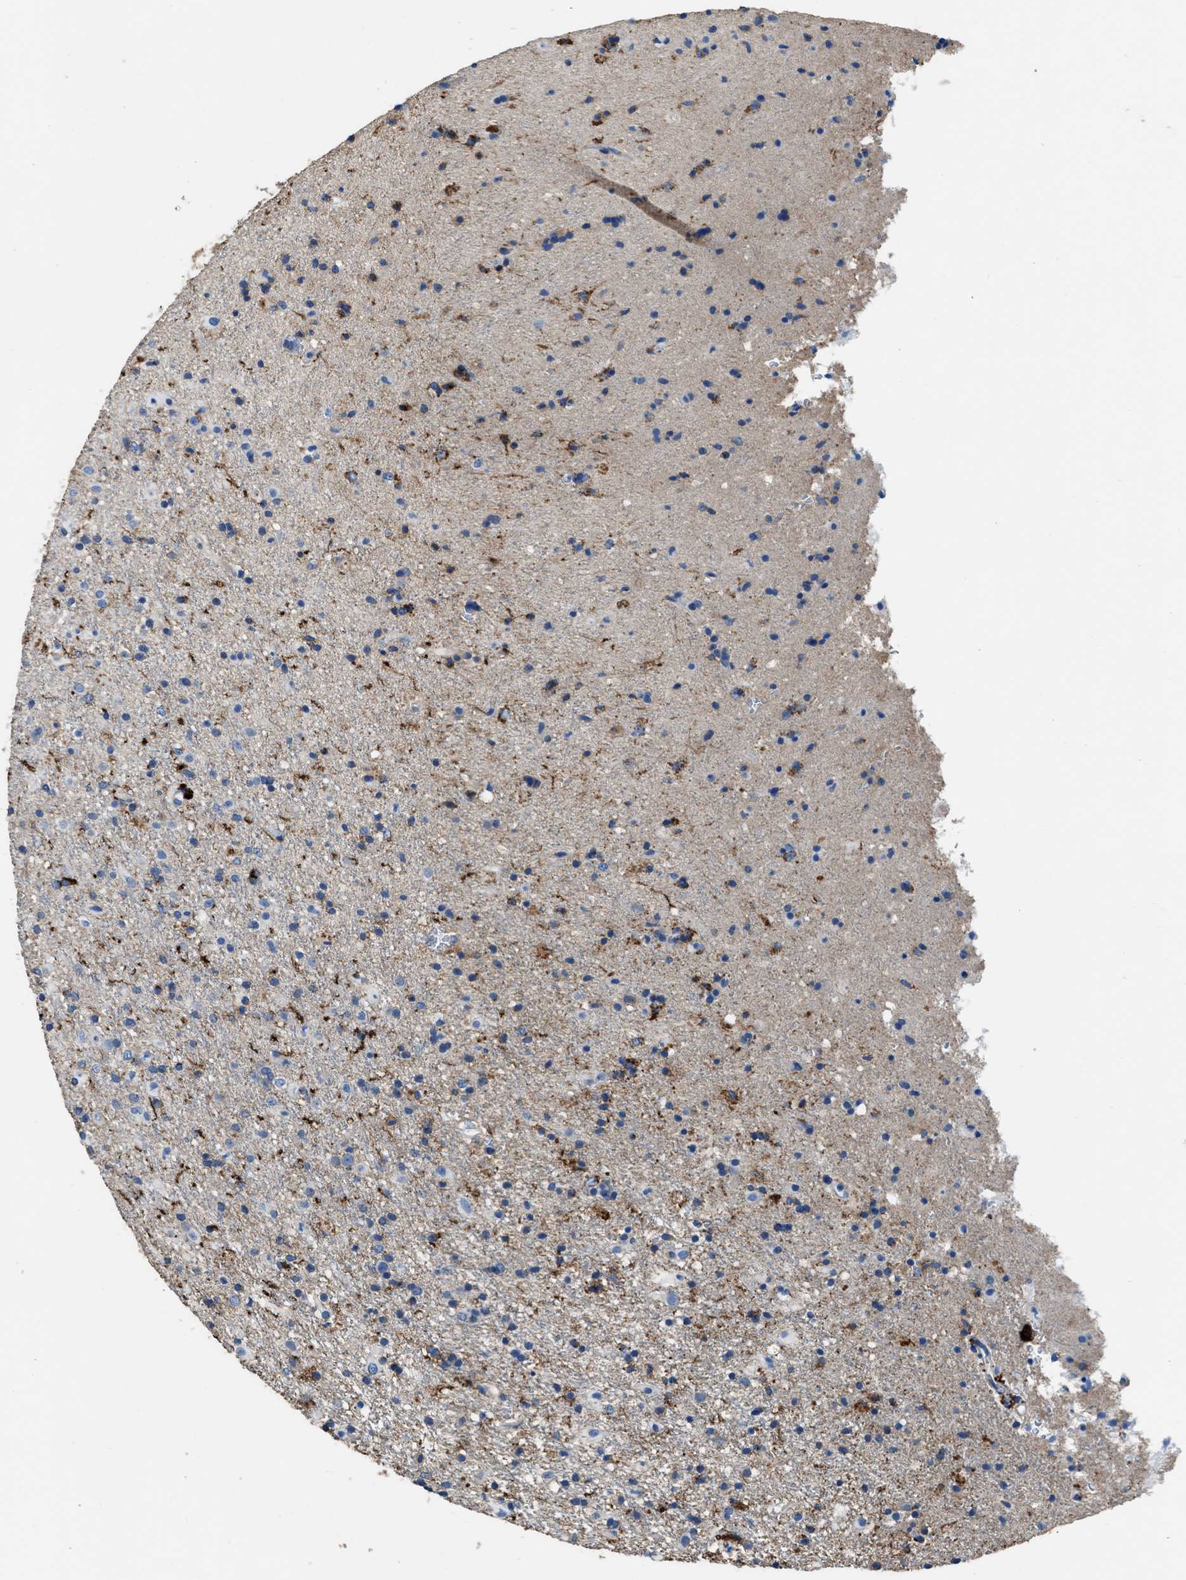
{"staining": {"intensity": "strong", "quantity": "<25%", "location": "cytoplasmic/membranous"}, "tissue": "glioma", "cell_type": "Tumor cells", "image_type": "cancer", "snomed": [{"axis": "morphology", "description": "Glioma, malignant, Low grade"}, {"axis": "topography", "description": "Brain"}], "caption": "Approximately <25% of tumor cells in malignant low-grade glioma exhibit strong cytoplasmic/membranous protein positivity as visualized by brown immunohistochemical staining.", "gene": "KCNQ4", "patient": {"sex": "male", "age": 65}}